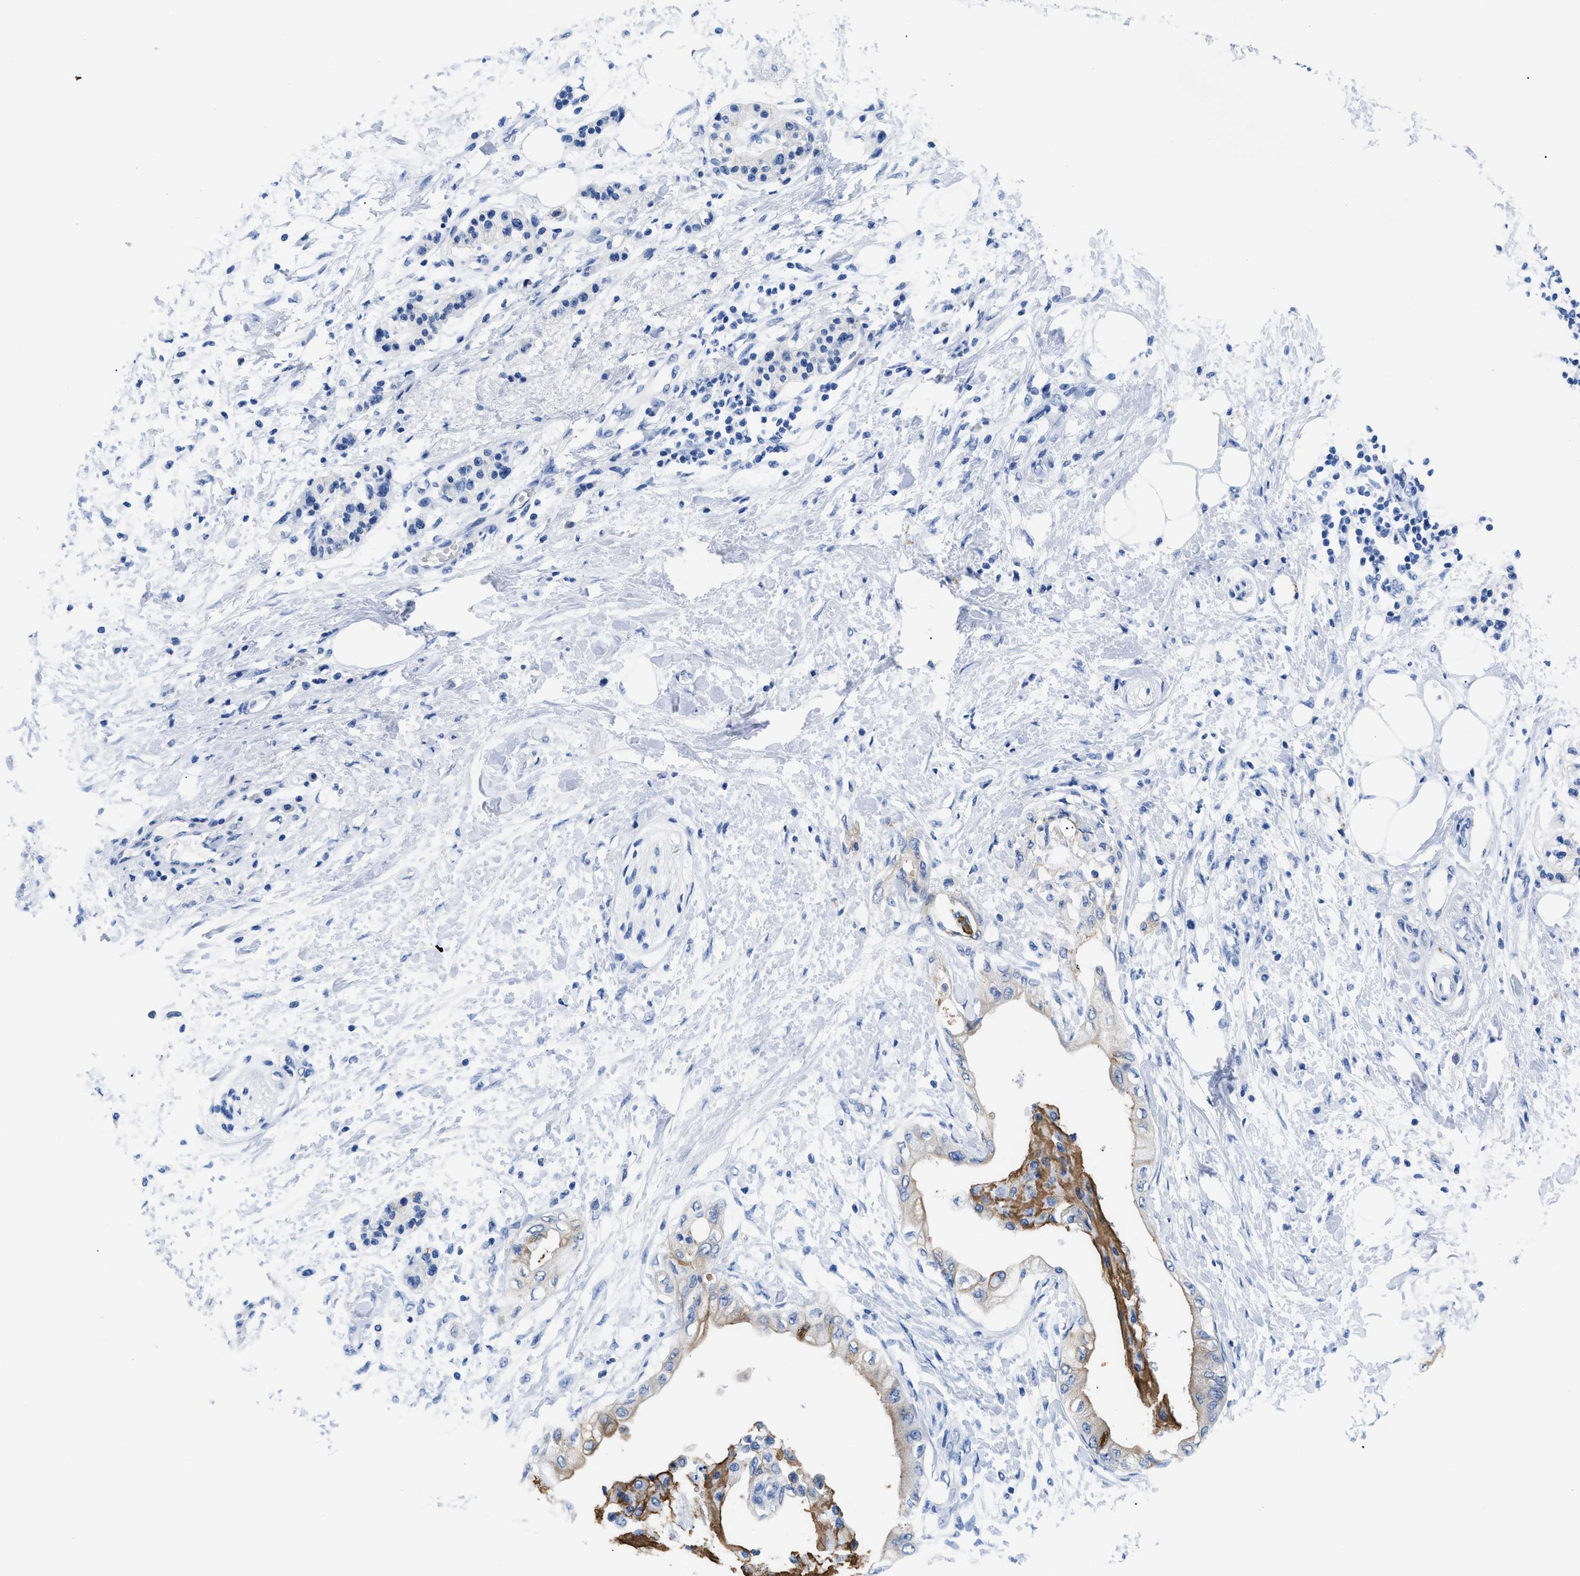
{"staining": {"intensity": "weak", "quantity": "<25%", "location": "cytoplasmic/membranous"}, "tissue": "pancreatic cancer", "cell_type": "Tumor cells", "image_type": "cancer", "snomed": [{"axis": "morphology", "description": "Normal tissue, NOS"}, {"axis": "morphology", "description": "Adenocarcinoma, NOS"}, {"axis": "topography", "description": "Pancreas"}, {"axis": "topography", "description": "Duodenum"}], "caption": "Immunohistochemistry (IHC) histopathology image of adenocarcinoma (pancreatic) stained for a protein (brown), which shows no expression in tumor cells.", "gene": "TMEM68", "patient": {"sex": "female", "age": 60}}